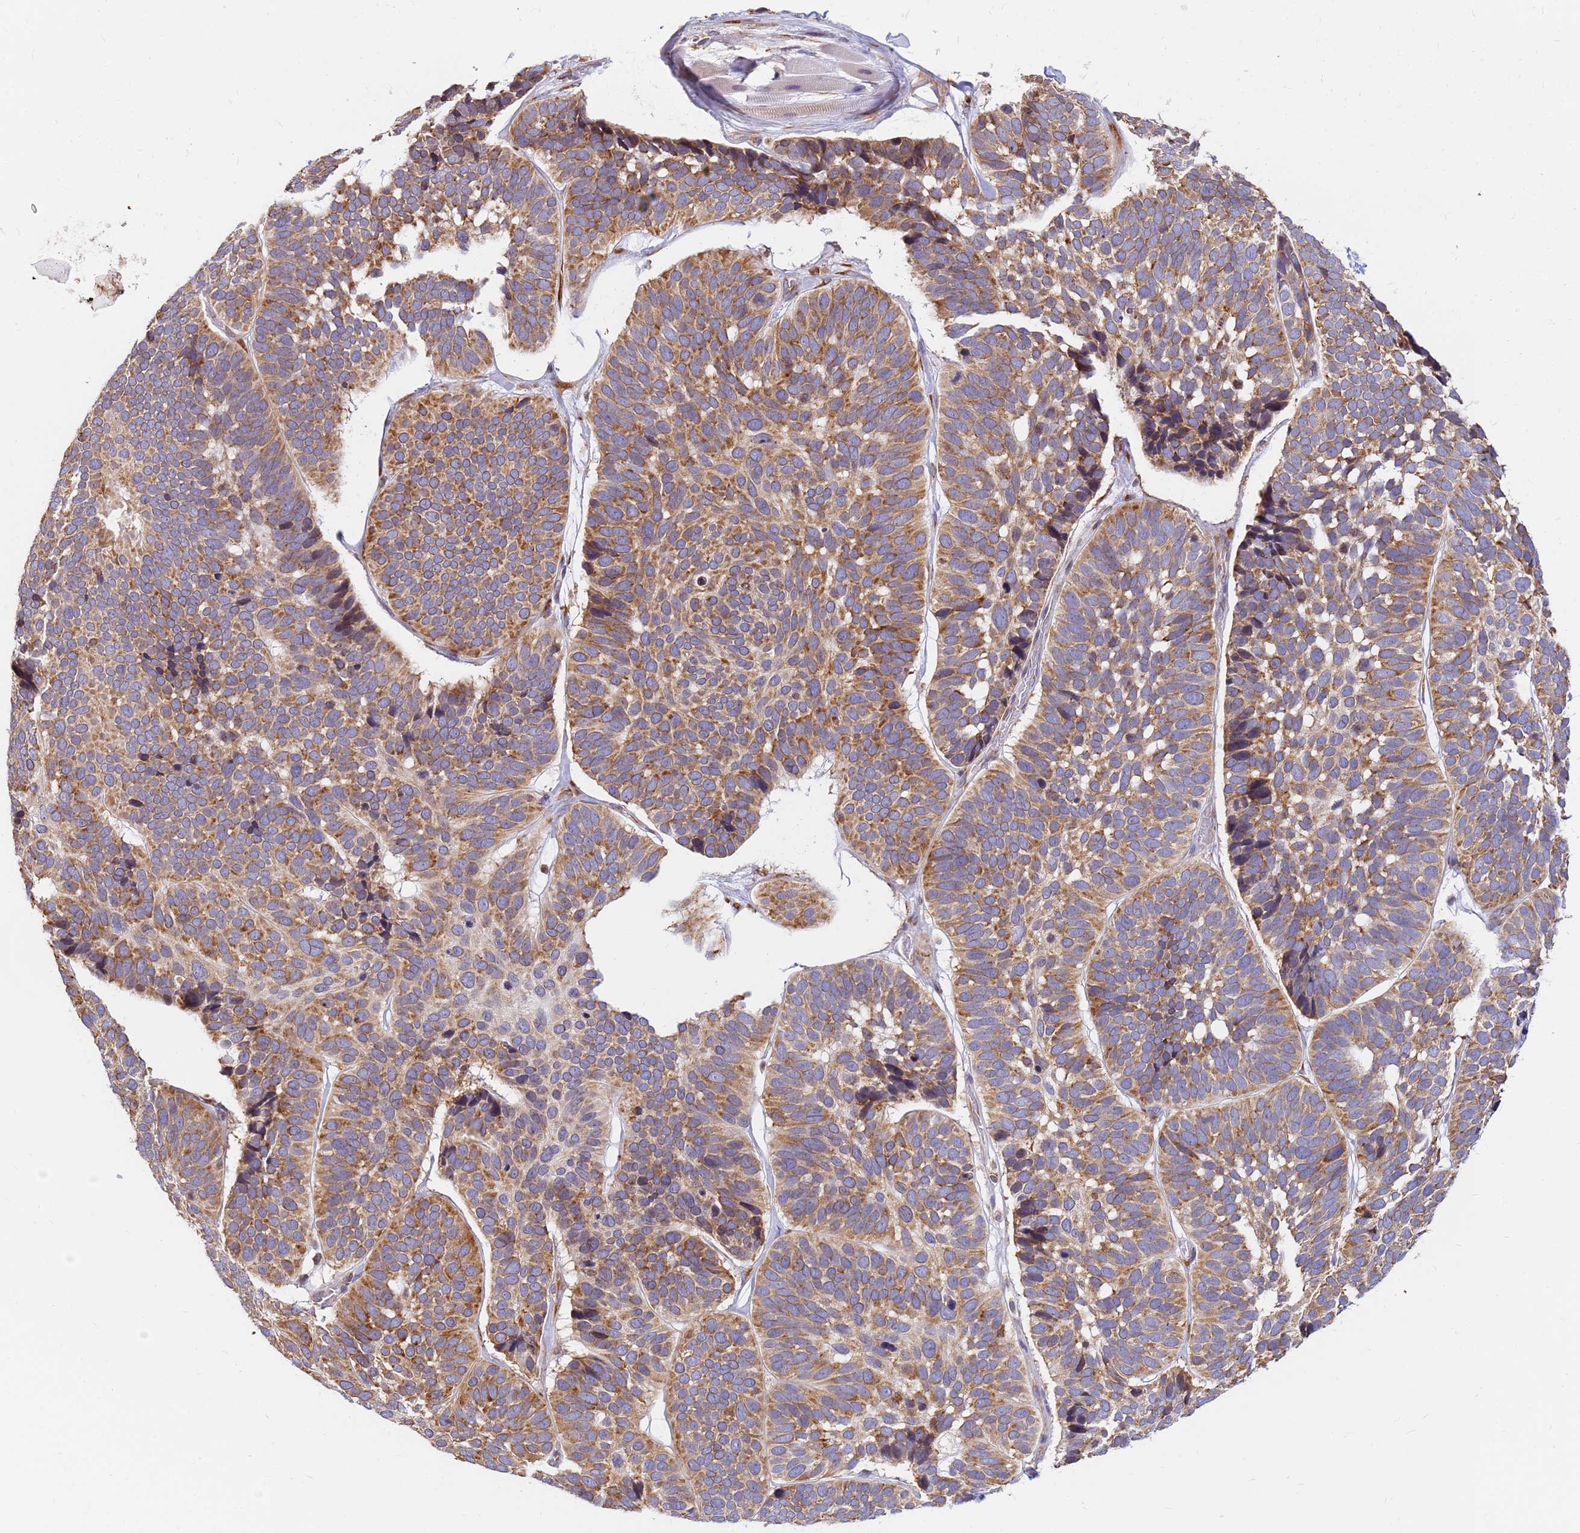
{"staining": {"intensity": "moderate", "quantity": ">75%", "location": "cytoplasmic/membranous"}, "tissue": "skin cancer", "cell_type": "Tumor cells", "image_type": "cancer", "snomed": [{"axis": "morphology", "description": "Basal cell carcinoma"}, {"axis": "topography", "description": "Skin"}], "caption": "Tumor cells demonstrate moderate cytoplasmic/membranous expression in approximately >75% of cells in basal cell carcinoma (skin).", "gene": "SSR4", "patient": {"sex": "male", "age": 62}}